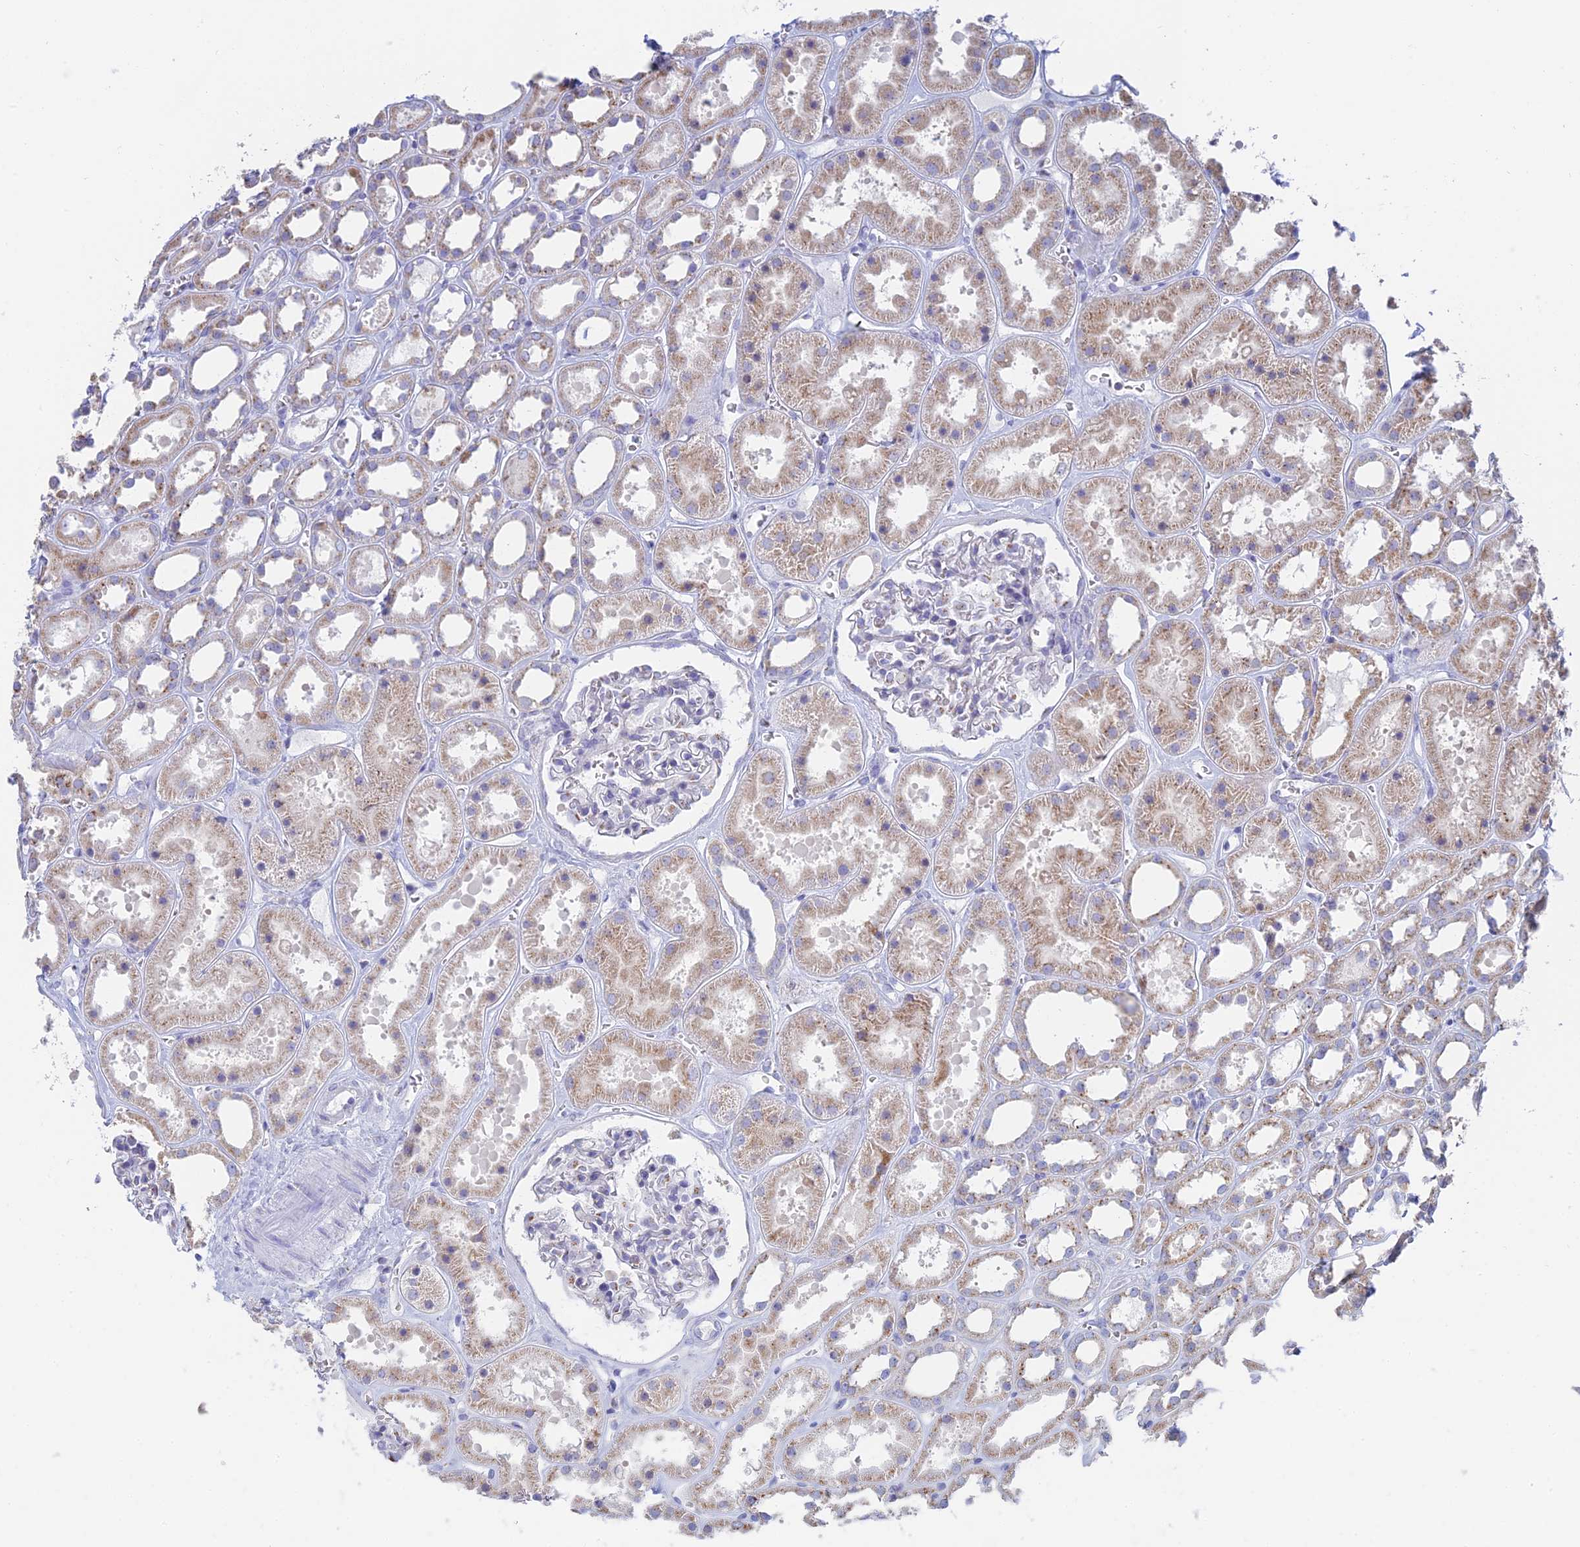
{"staining": {"intensity": "negative", "quantity": "none", "location": "none"}, "tissue": "kidney", "cell_type": "Cells in glomeruli", "image_type": "normal", "snomed": [{"axis": "morphology", "description": "Normal tissue, NOS"}, {"axis": "topography", "description": "Kidney"}], "caption": "Protein analysis of unremarkable kidney reveals no significant expression in cells in glomeruli. Nuclei are stained in blue.", "gene": "ENSG00000267561", "patient": {"sex": "female", "age": 41}}